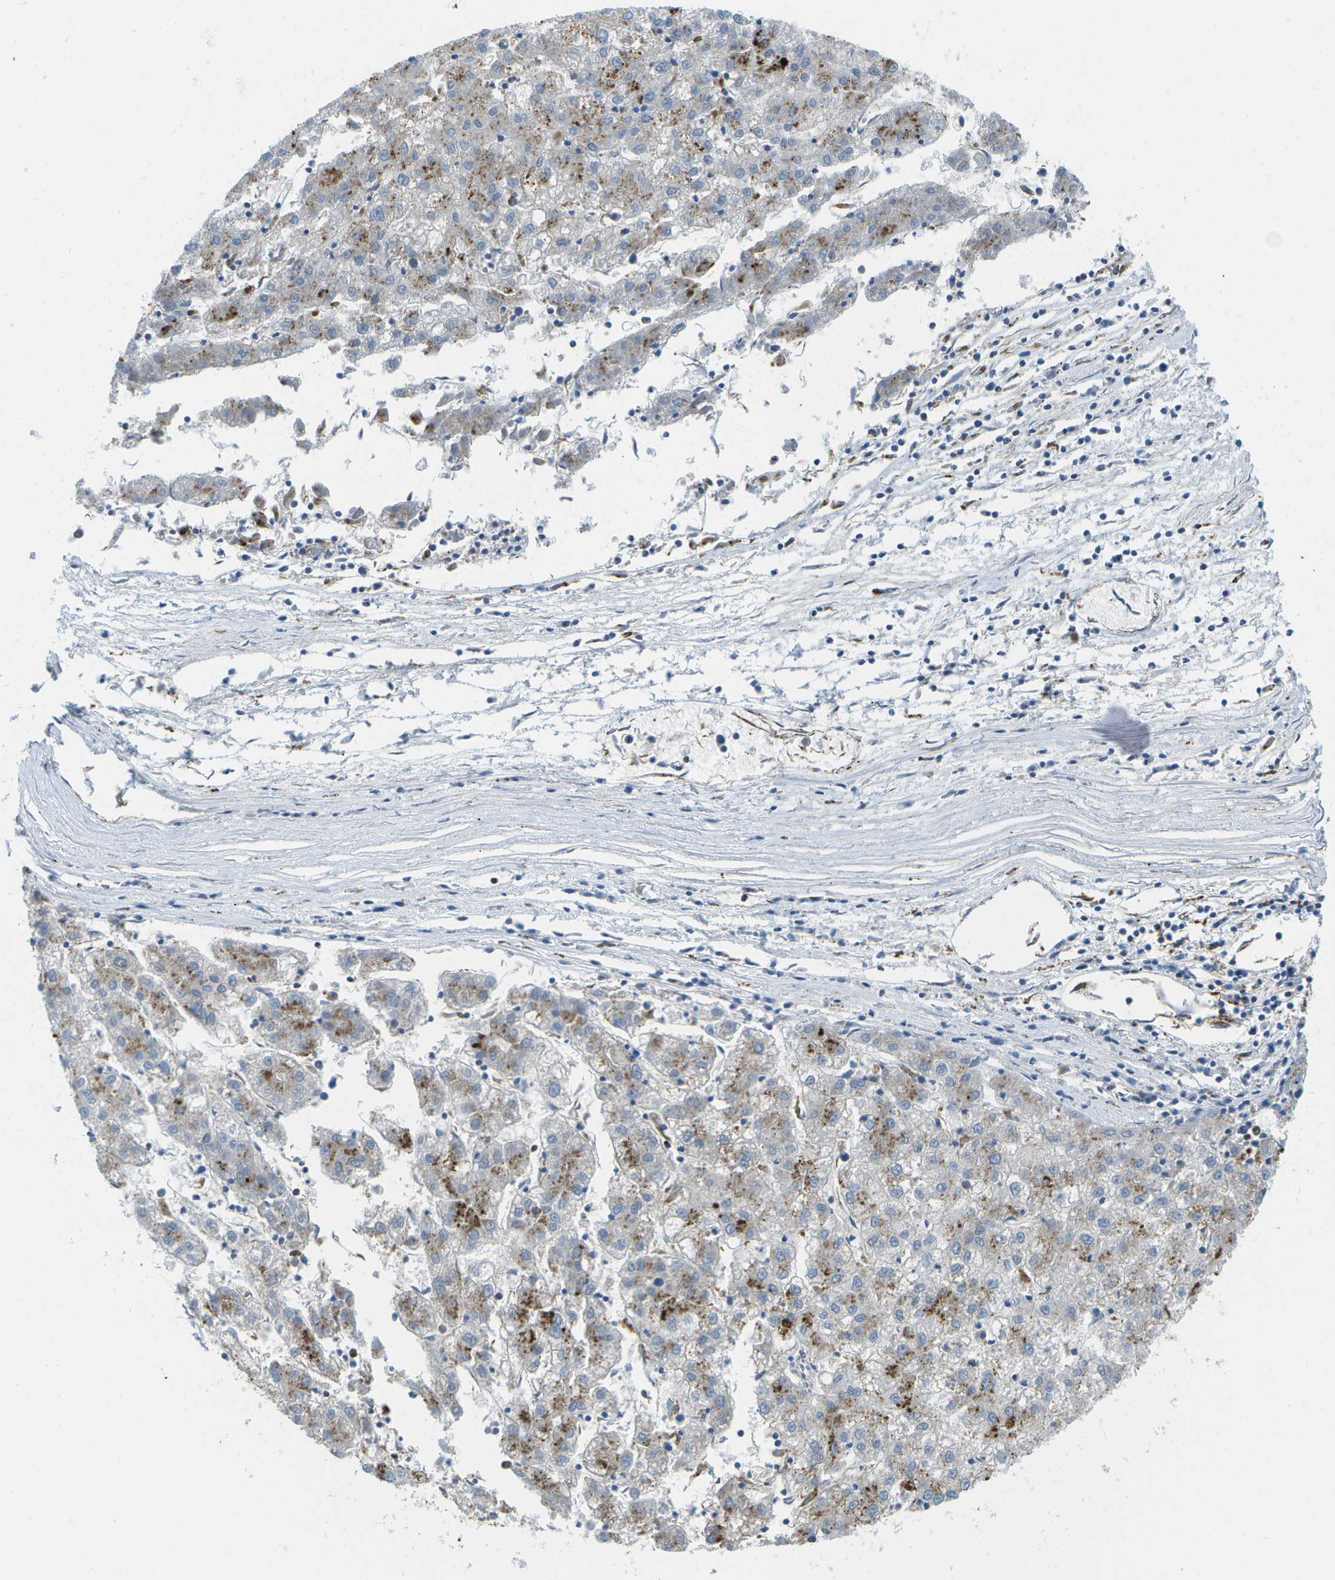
{"staining": {"intensity": "moderate", "quantity": "<25%", "location": "cytoplasmic/membranous"}, "tissue": "liver cancer", "cell_type": "Tumor cells", "image_type": "cancer", "snomed": [{"axis": "morphology", "description": "Carcinoma, Hepatocellular, NOS"}, {"axis": "topography", "description": "Liver"}], "caption": "Immunohistochemical staining of liver cancer reveals low levels of moderate cytoplasmic/membranous staining in approximately <25% of tumor cells. (Stains: DAB in brown, nuclei in blue, Microscopy: brightfield microscopy at high magnification).", "gene": "PRCP", "patient": {"sex": "male", "age": 72}}